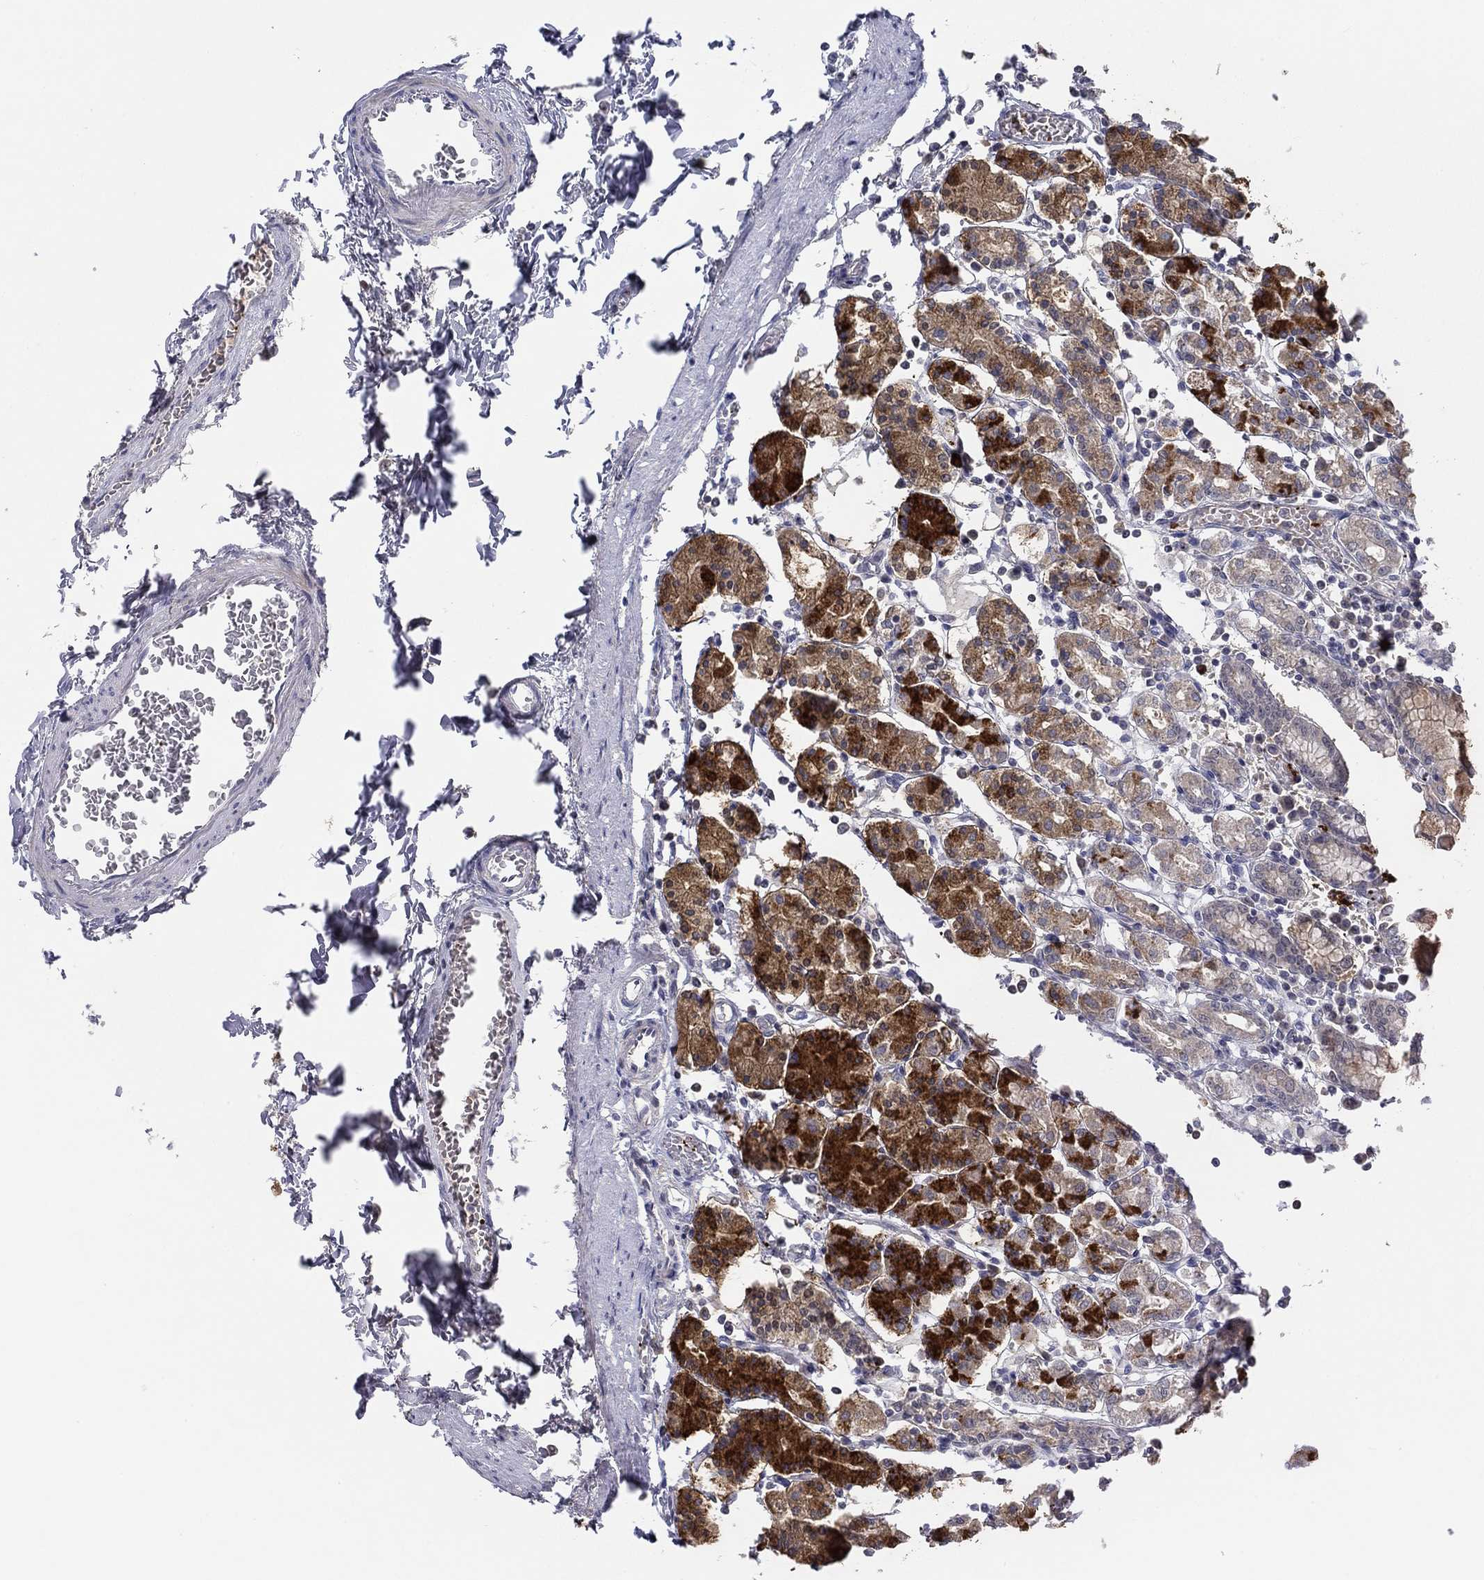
{"staining": {"intensity": "strong", "quantity": "<25%", "location": "cytoplasmic/membranous"}, "tissue": "stomach", "cell_type": "Glandular cells", "image_type": "normal", "snomed": [{"axis": "morphology", "description": "Normal tissue, NOS"}, {"axis": "topography", "description": "Stomach, upper"}, {"axis": "topography", "description": "Stomach"}], "caption": "Stomach stained with a brown dye shows strong cytoplasmic/membranous positive expression in approximately <25% of glandular cells.", "gene": "ALOX12", "patient": {"sex": "male", "age": 62}}